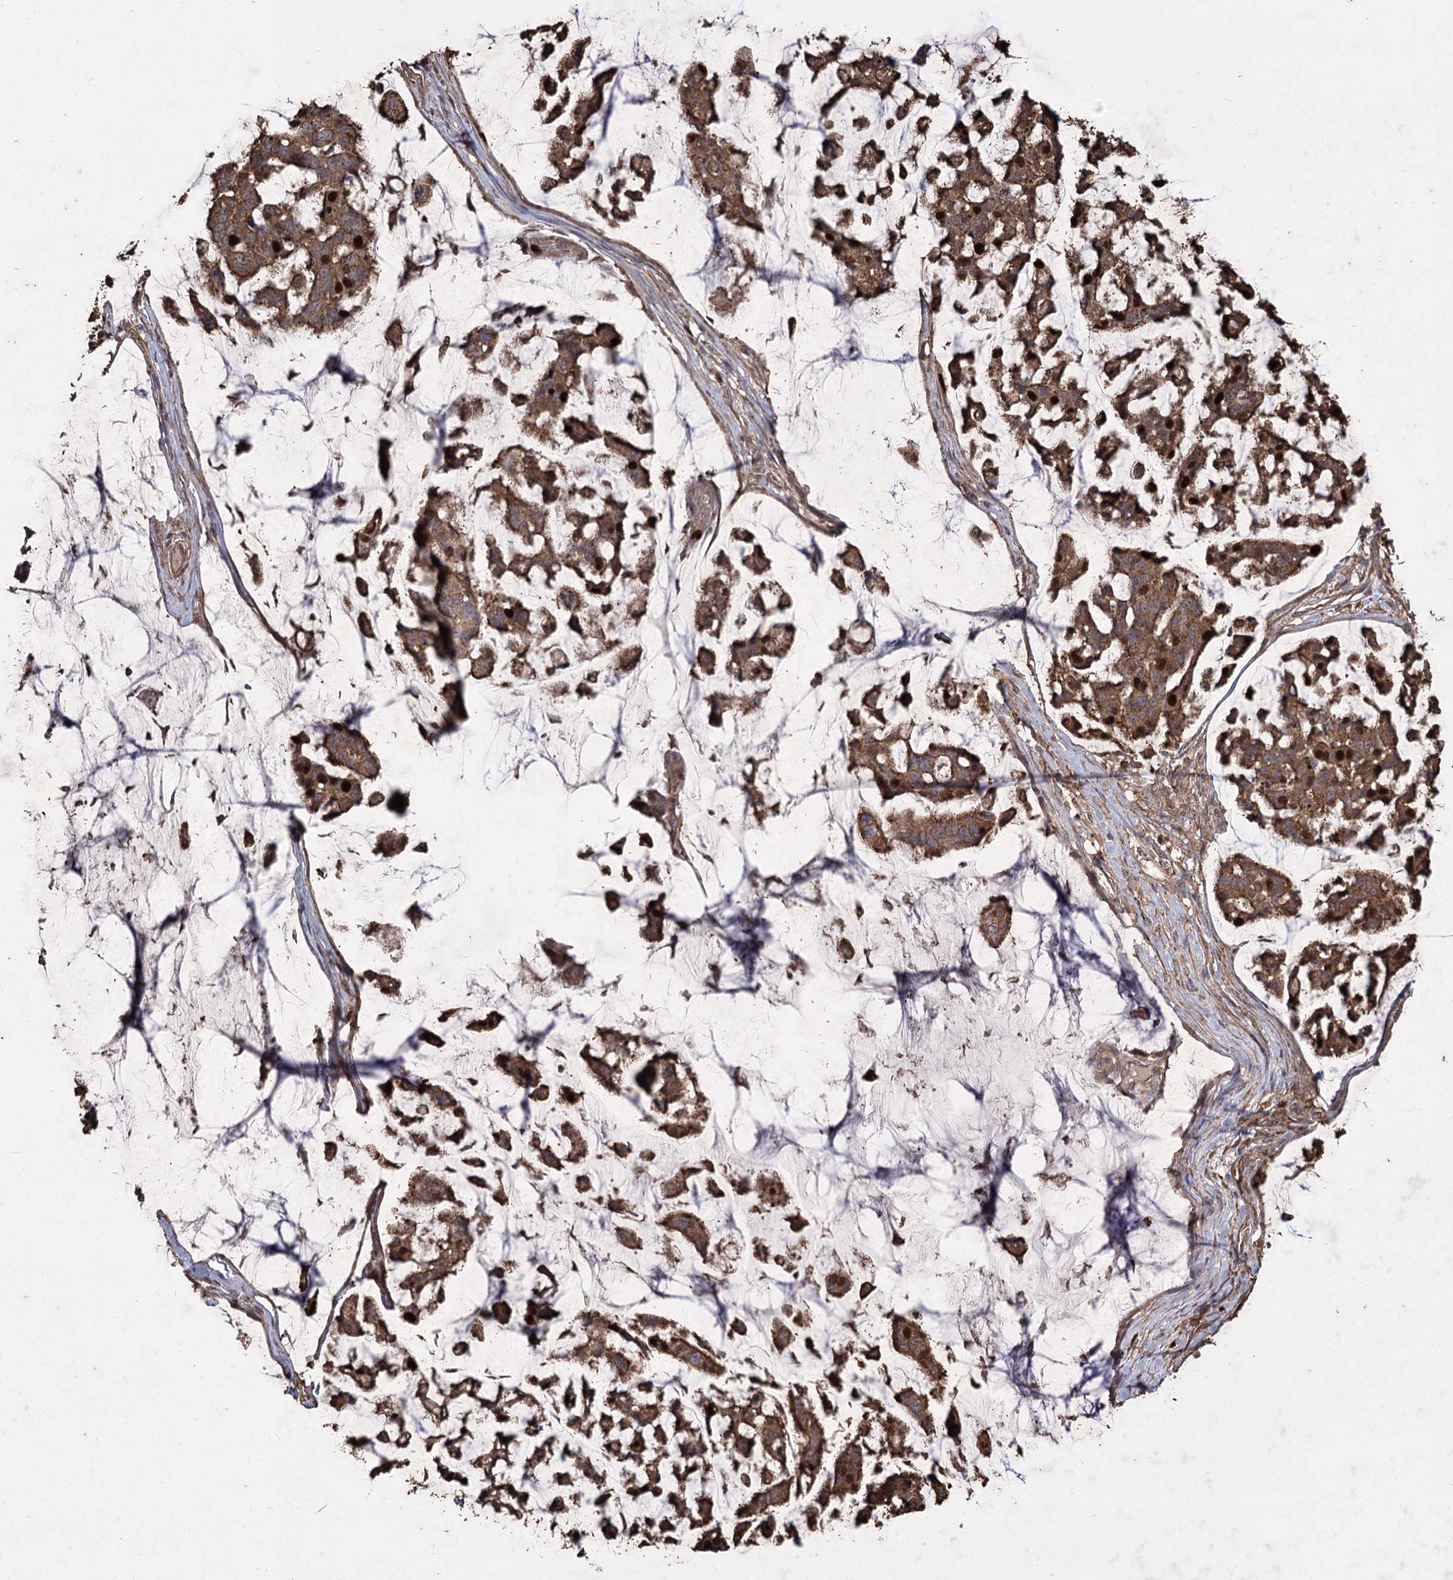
{"staining": {"intensity": "moderate", "quantity": ">75%", "location": "cytoplasmic/membranous,nuclear"}, "tissue": "stomach cancer", "cell_type": "Tumor cells", "image_type": "cancer", "snomed": [{"axis": "morphology", "description": "Adenocarcinoma, NOS"}, {"axis": "topography", "description": "Stomach, lower"}], "caption": "Adenocarcinoma (stomach) stained with IHC displays moderate cytoplasmic/membranous and nuclear positivity in approximately >75% of tumor cells.", "gene": "PRC1", "patient": {"sex": "male", "age": 67}}